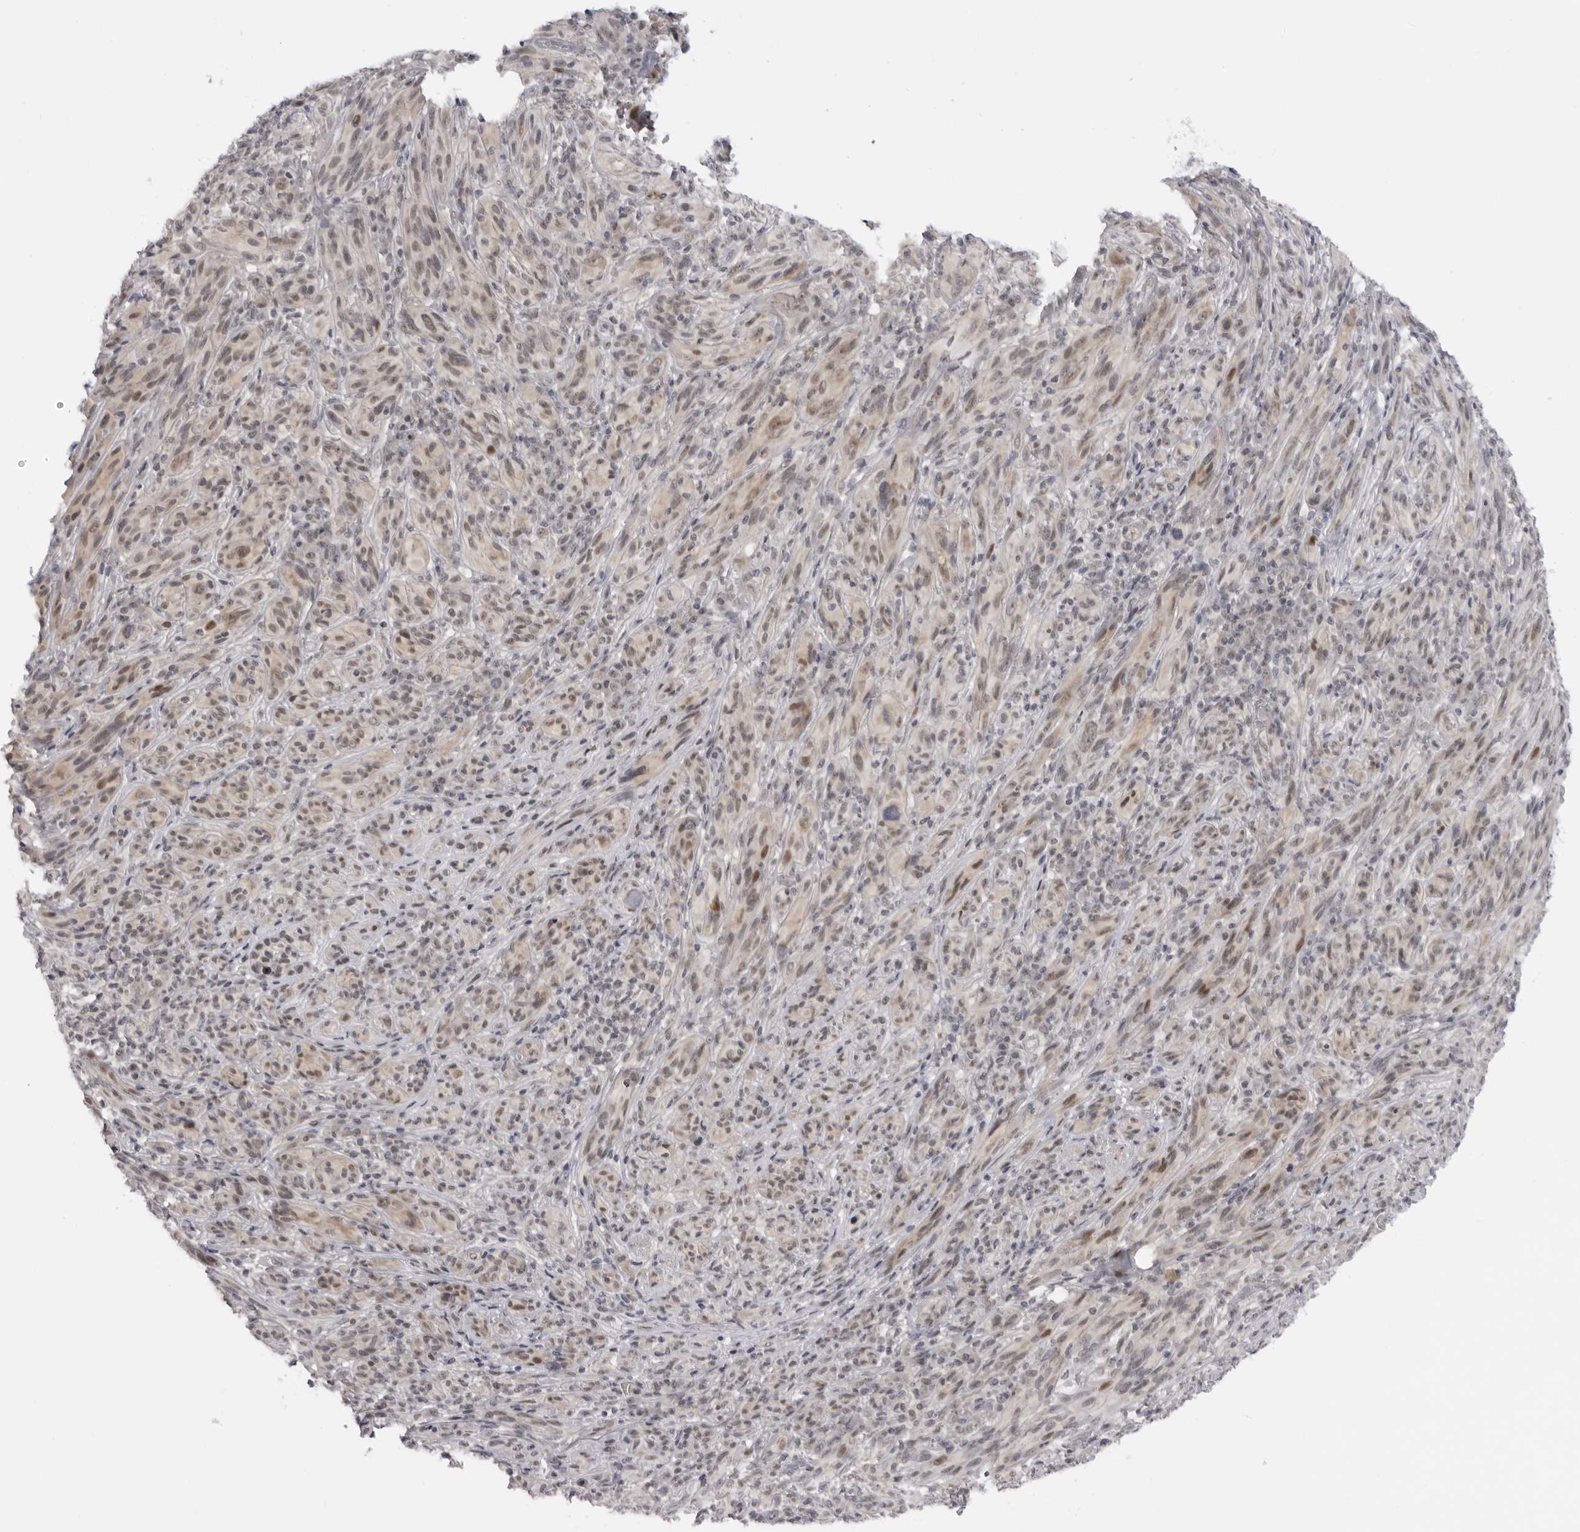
{"staining": {"intensity": "weak", "quantity": ">75%", "location": "nuclear"}, "tissue": "melanoma", "cell_type": "Tumor cells", "image_type": "cancer", "snomed": [{"axis": "morphology", "description": "Malignant melanoma, NOS"}, {"axis": "topography", "description": "Skin of head"}], "caption": "The immunohistochemical stain shows weak nuclear staining in tumor cells of melanoma tissue.", "gene": "ALPK2", "patient": {"sex": "male", "age": 96}}